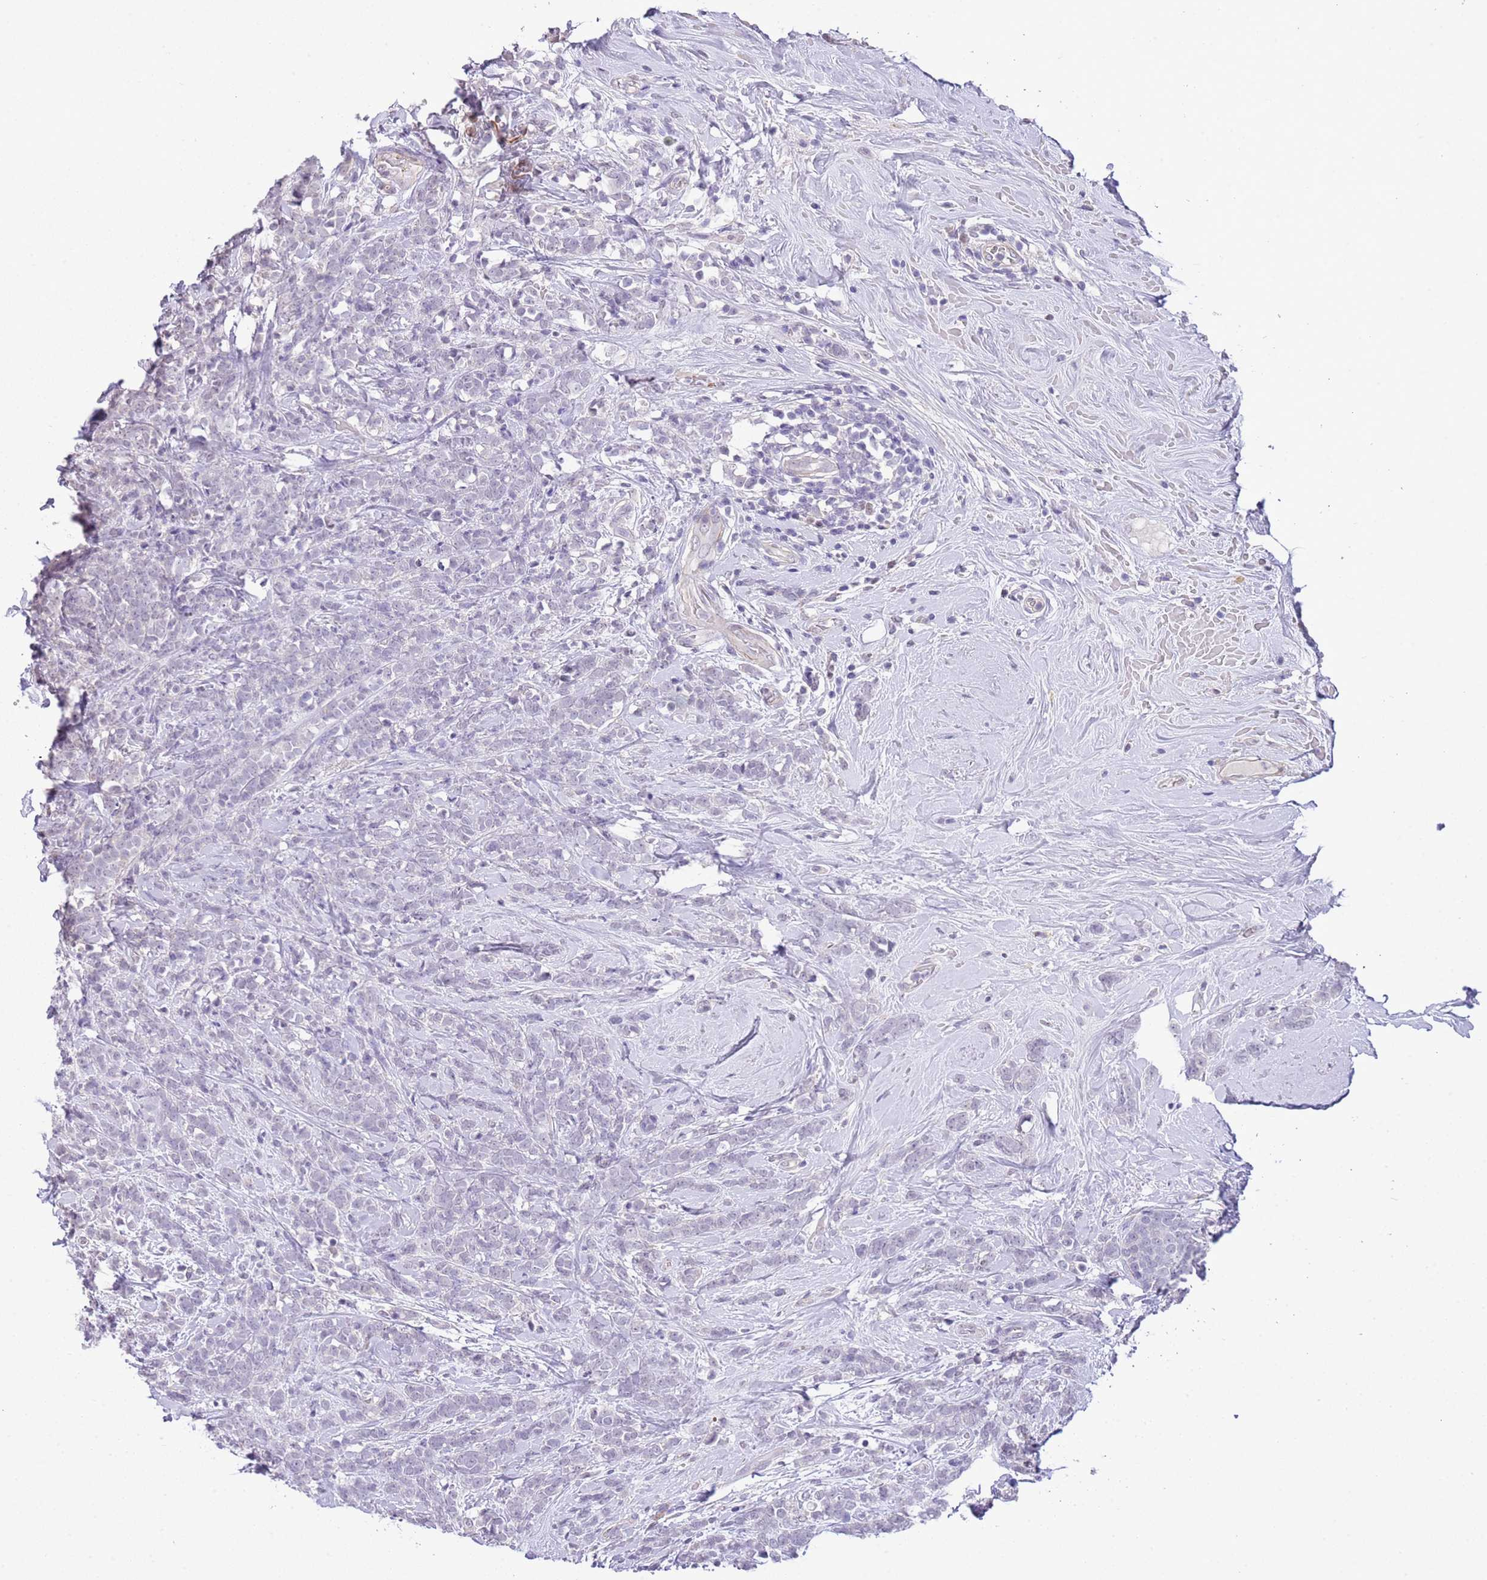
{"staining": {"intensity": "negative", "quantity": "none", "location": "none"}, "tissue": "breast cancer", "cell_type": "Tumor cells", "image_type": "cancer", "snomed": [{"axis": "morphology", "description": "Lobular carcinoma"}, {"axis": "topography", "description": "Breast"}], "caption": "Tumor cells are negative for protein expression in human breast cancer. (Immunohistochemistry, brightfield microscopy, high magnification).", "gene": "MIDN", "patient": {"sex": "female", "age": 58}}